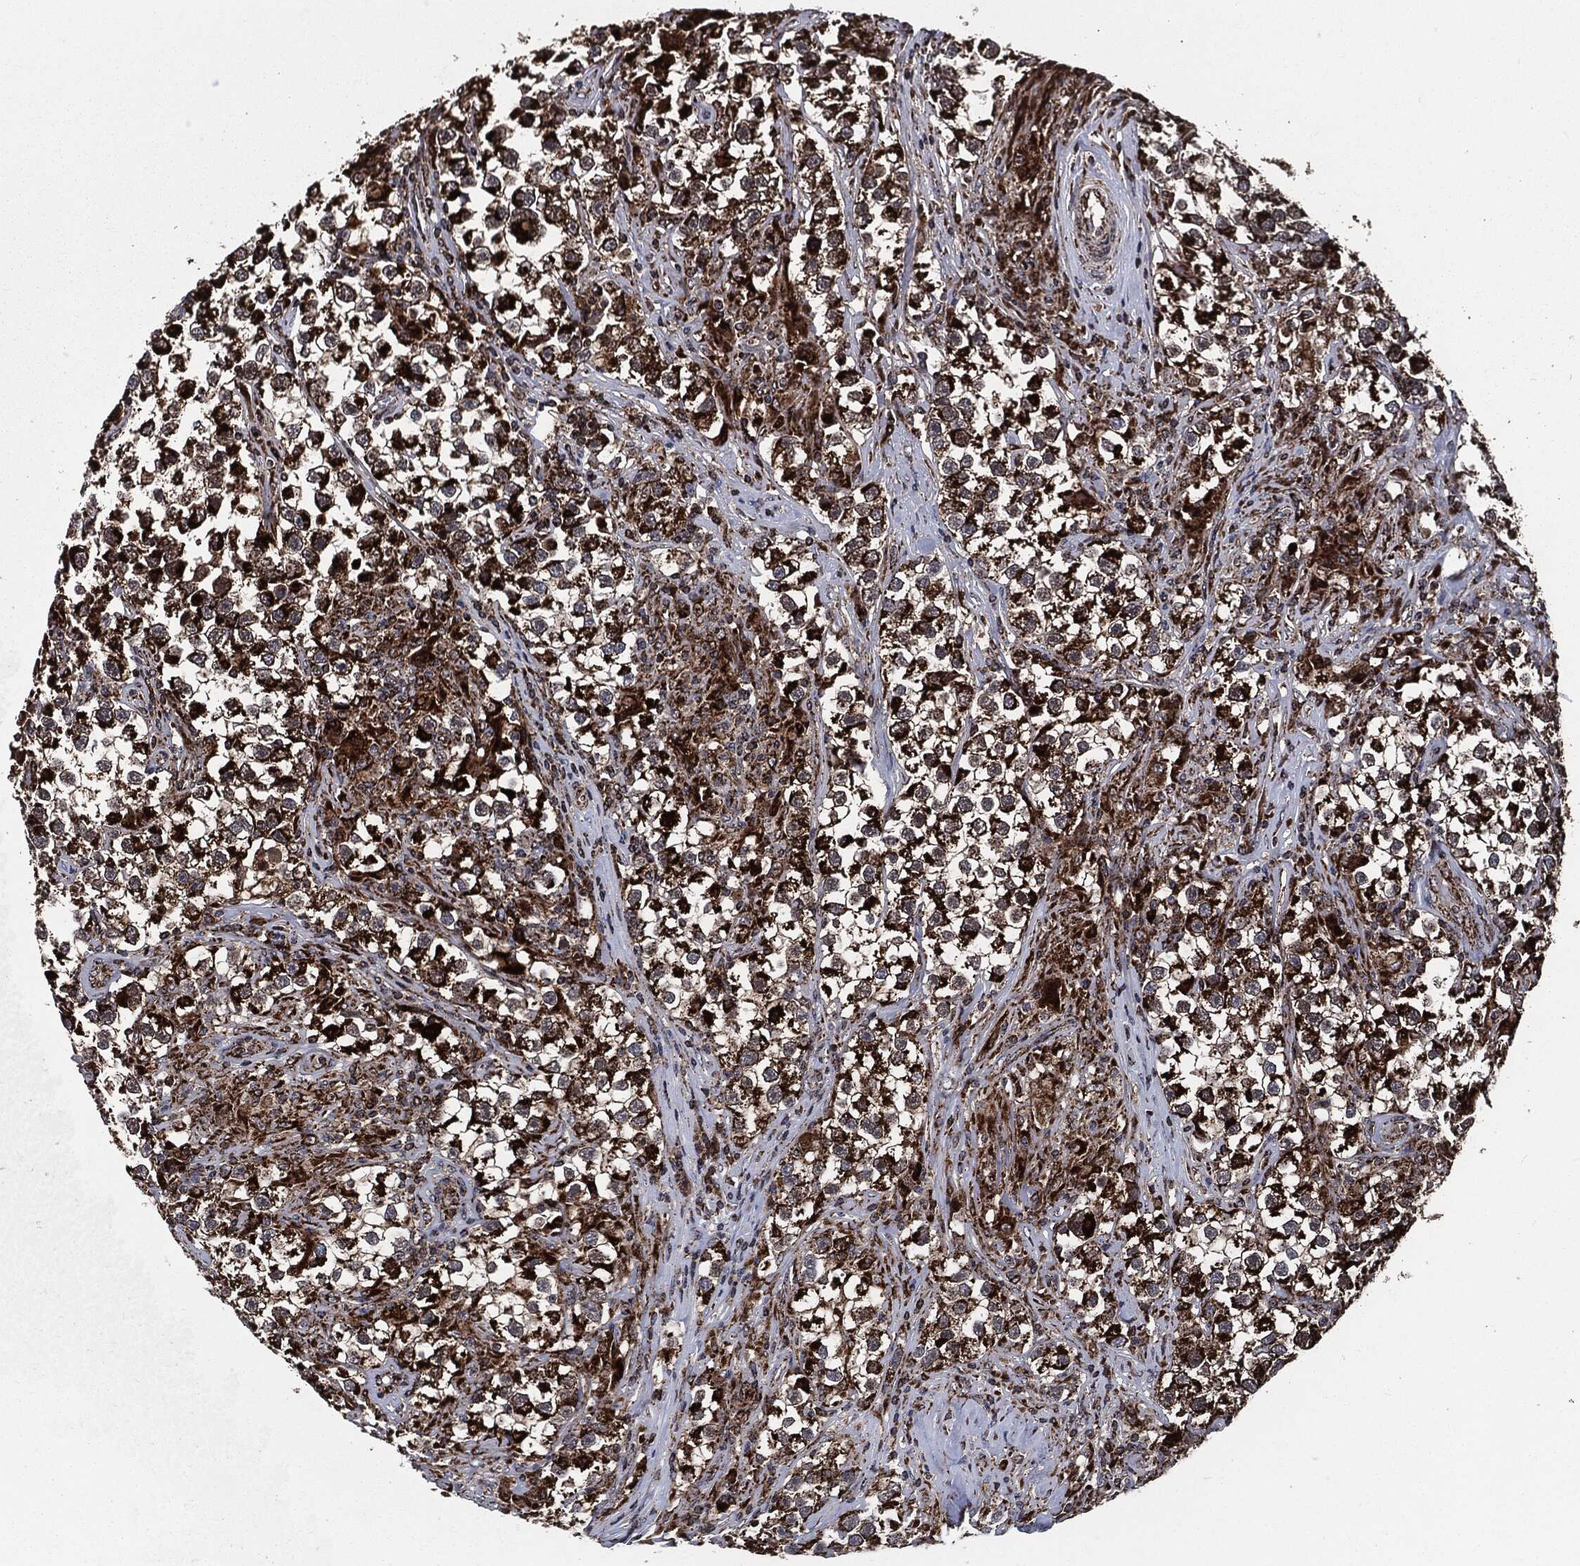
{"staining": {"intensity": "strong", "quantity": "25%-75%", "location": "cytoplasmic/membranous"}, "tissue": "testis cancer", "cell_type": "Tumor cells", "image_type": "cancer", "snomed": [{"axis": "morphology", "description": "Seminoma, NOS"}, {"axis": "topography", "description": "Testis"}], "caption": "Testis cancer (seminoma) was stained to show a protein in brown. There is high levels of strong cytoplasmic/membranous staining in about 25%-75% of tumor cells.", "gene": "FH", "patient": {"sex": "male", "age": 46}}